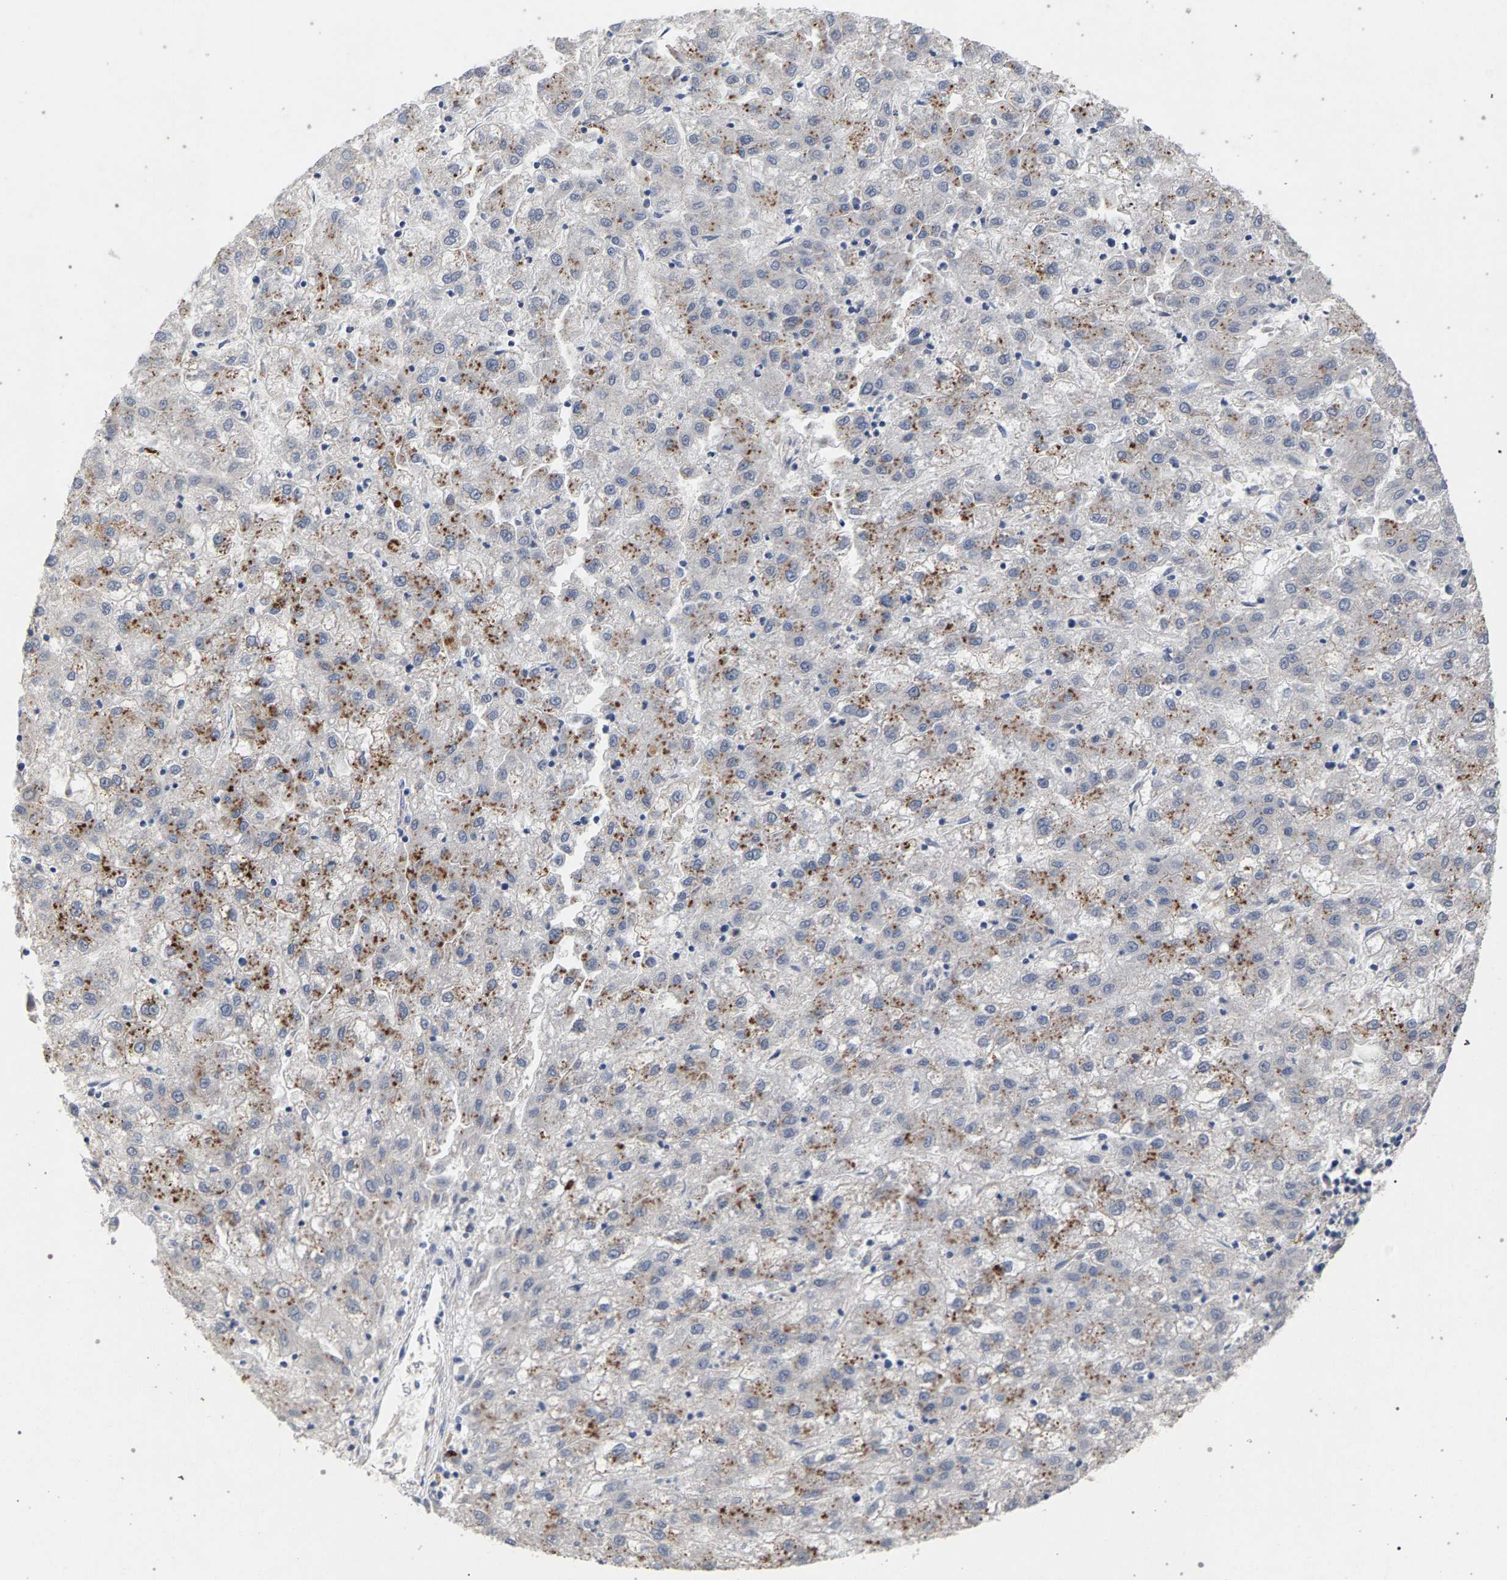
{"staining": {"intensity": "moderate", "quantity": "25%-75%", "location": "cytoplasmic/membranous"}, "tissue": "liver cancer", "cell_type": "Tumor cells", "image_type": "cancer", "snomed": [{"axis": "morphology", "description": "Carcinoma, Hepatocellular, NOS"}, {"axis": "topography", "description": "Liver"}], "caption": "Immunohistochemistry (IHC) photomicrograph of neoplastic tissue: human liver cancer (hepatocellular carcinoma) stained using immunohistochemistry (IHC) displays medium levels of moderate protein expression localized specifically in the cytoplasmic/membranous of tumor cells, appearing as a cytoplasmic/membranous brown color.", "gene": "MAMDC2", "patient": {"sex": "male", "age": 72}}